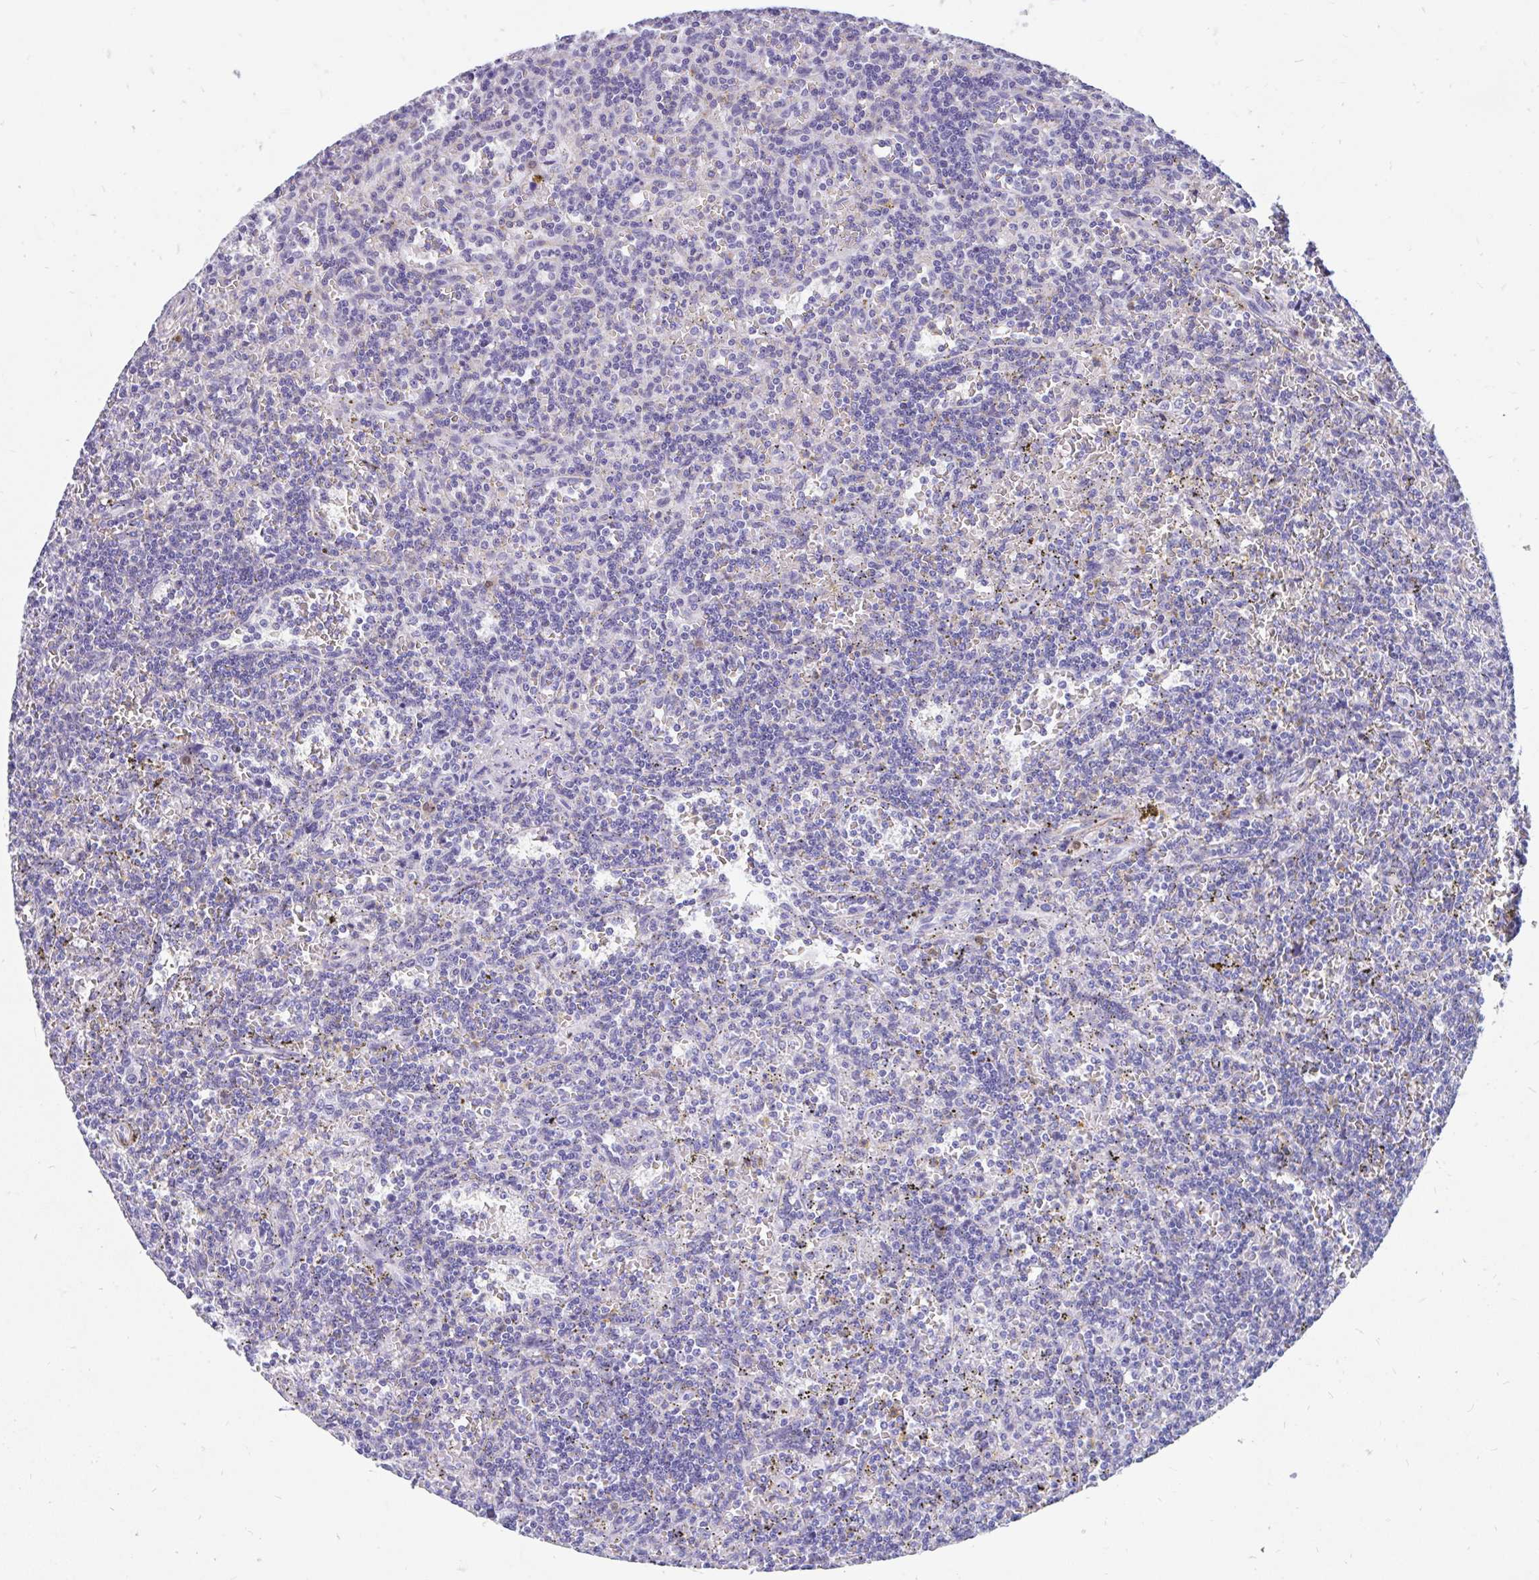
{"staining": {"intensity": "negative", "quantity": "none", "location": "none"}, "tissue": "lymphoma", "cell_type": "Tumor cells", "image_type": "cancer", "snomed": [{"axis": "morphology", "description": "Malignant lymphoma, non-Hodgkin's type, Low grade"}, {"axis": "topography", "description": "Spleen"}], "caption": "IHC of human lymphoma displays no positivity in tumor cells.", "gene": "EML5", "patient": {"sex": "male", "age": 73}}